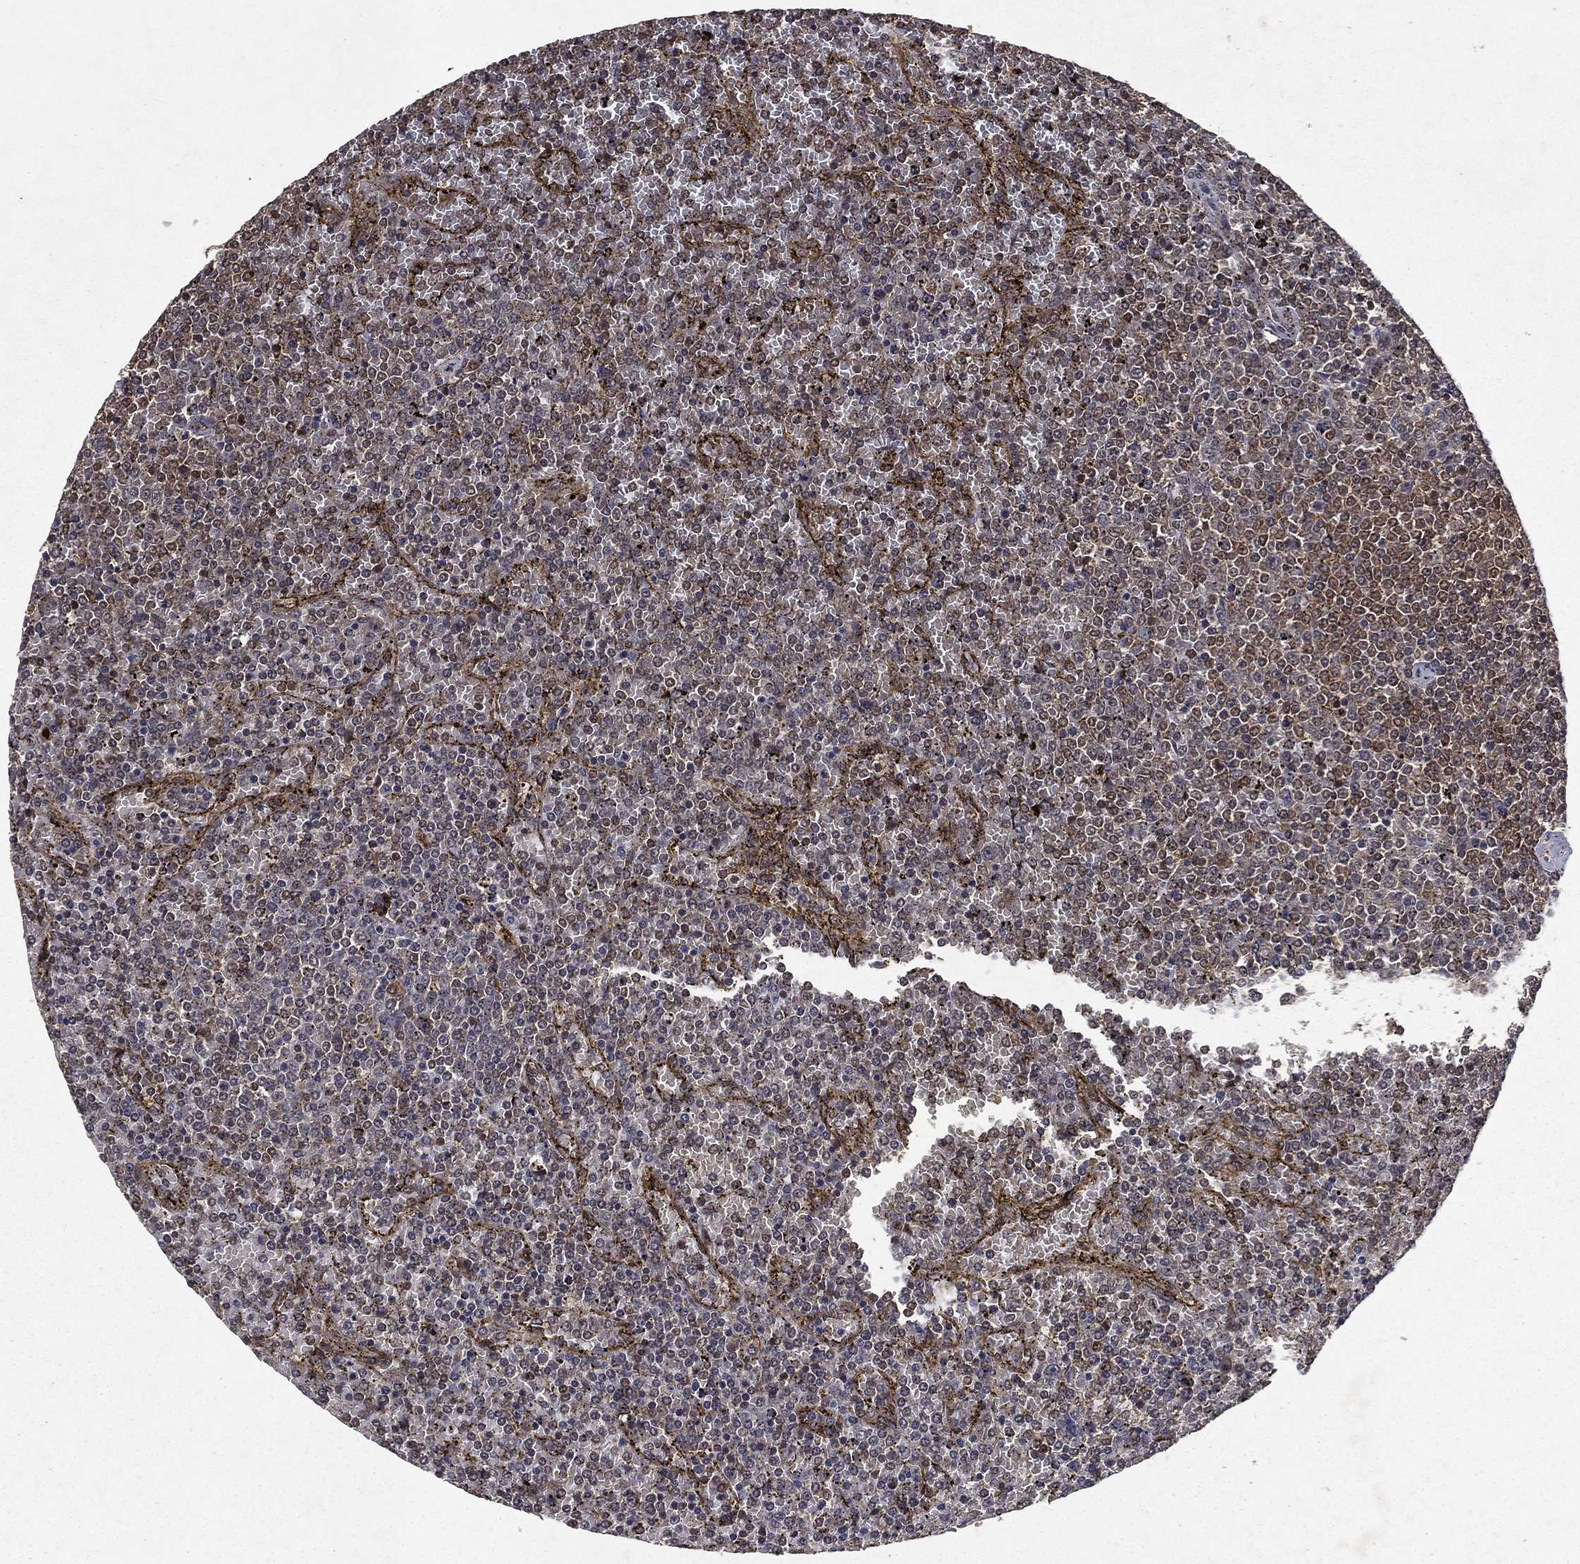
{"staining": {"intensity": "negative", "quantity": "none", "location": "none"}, "tissue": "lymphoma", "cell_type": "Tumor cells", "image_type": "cancer", "snomed": [{"axis": "morphology", "description": "Malignant lymphoma, non-Hodgkin's type, Low grade"}, {"axis": "topography", "description": "Spleen"}], "caption": "Immunohistochemical staining of lymphoma displays no significant expression in tumor cells.", "gene": "FGD1", "patient": {"sex": "female", "age": 77}}